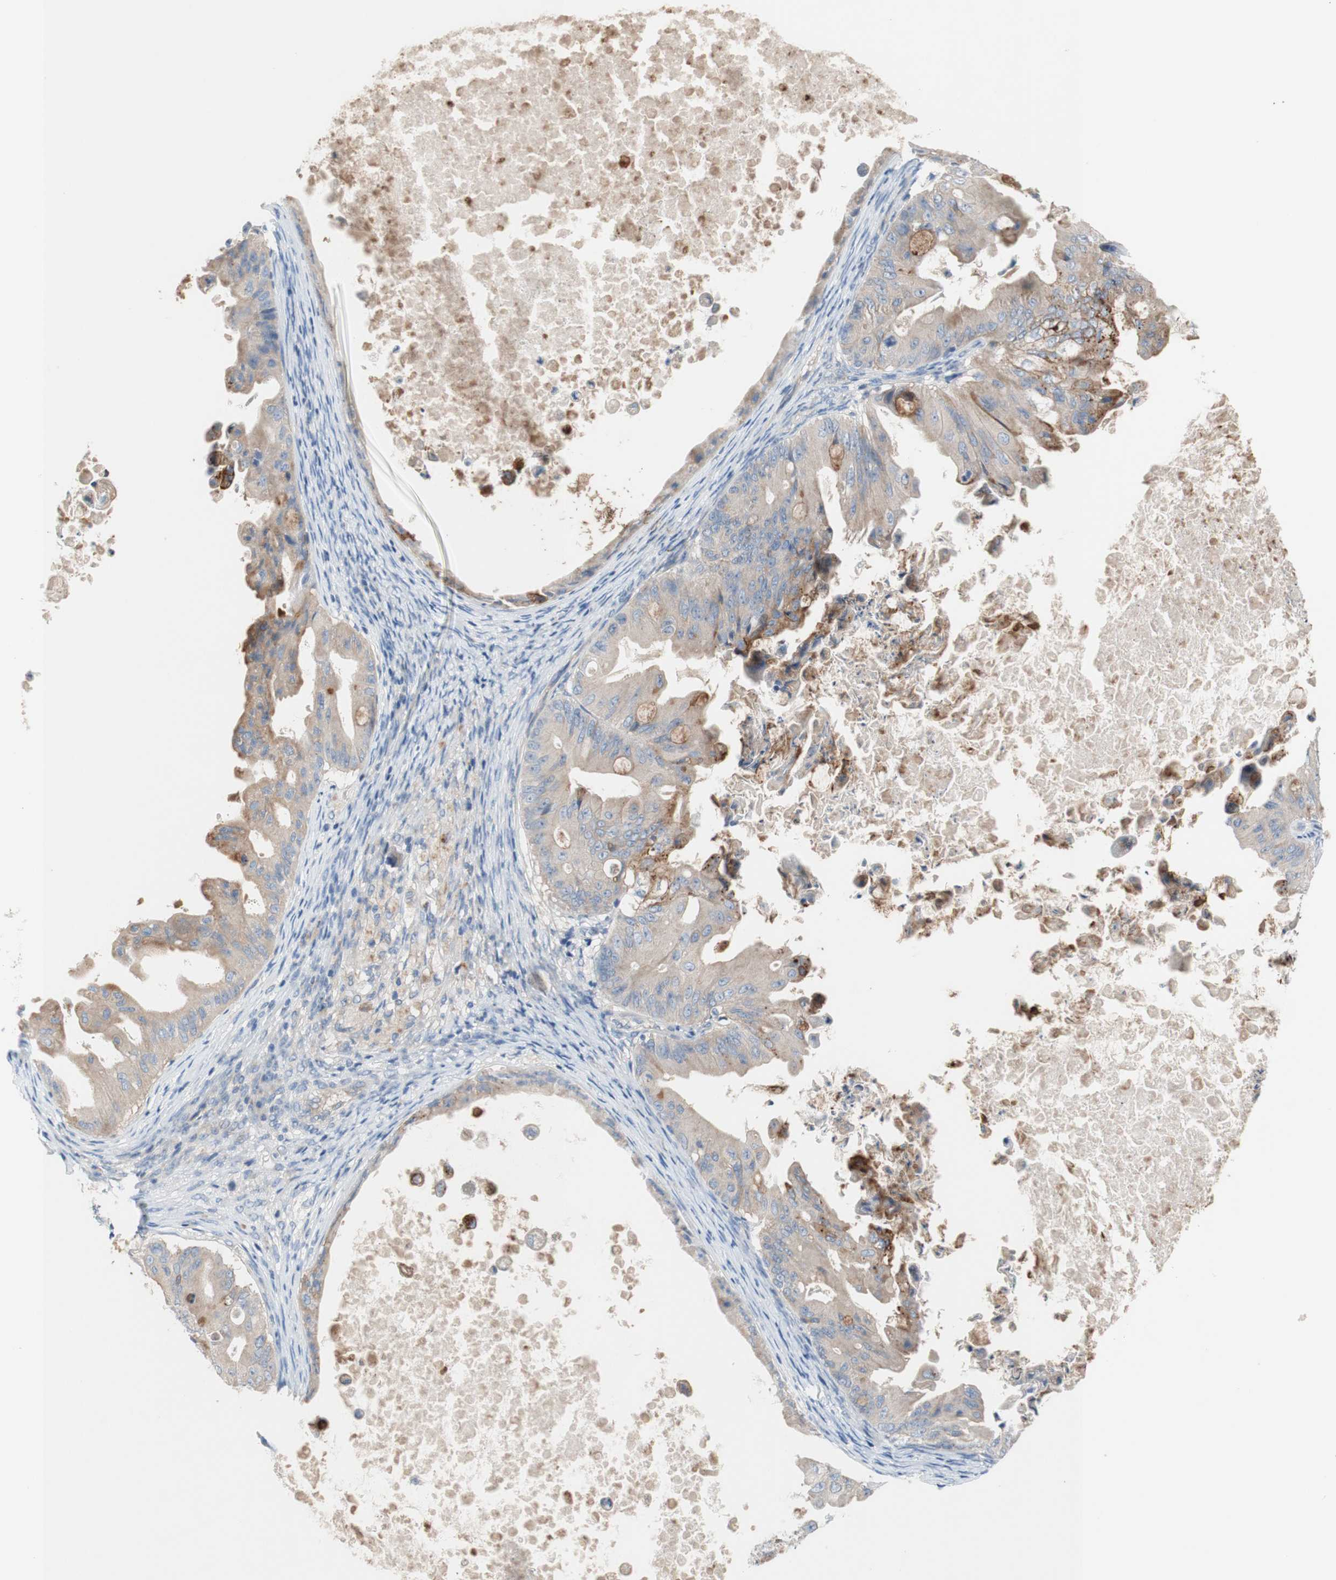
{"staining": {"intensity": "moderate", "quantity": "<25%", "location": "cytoplasmic/membranous"}, "tissue": "ovarian cancer", "cell_type": "Tumor cells", "image_type": "cancer", "snomed": [{"axis": "morphology", "description": "Cystadenocarcinoma, mucinous, NOS"}, {"axis": "topography", "description": "Ovary"}], "caption": "About <25% of tumor cells in ovarian cancer reveal moderate cytoplasmic/membranous protein expression as visualized by brown immunohistochemical staining.", "gene": "F3", "patient": {"sex": "female", "age": 37}}